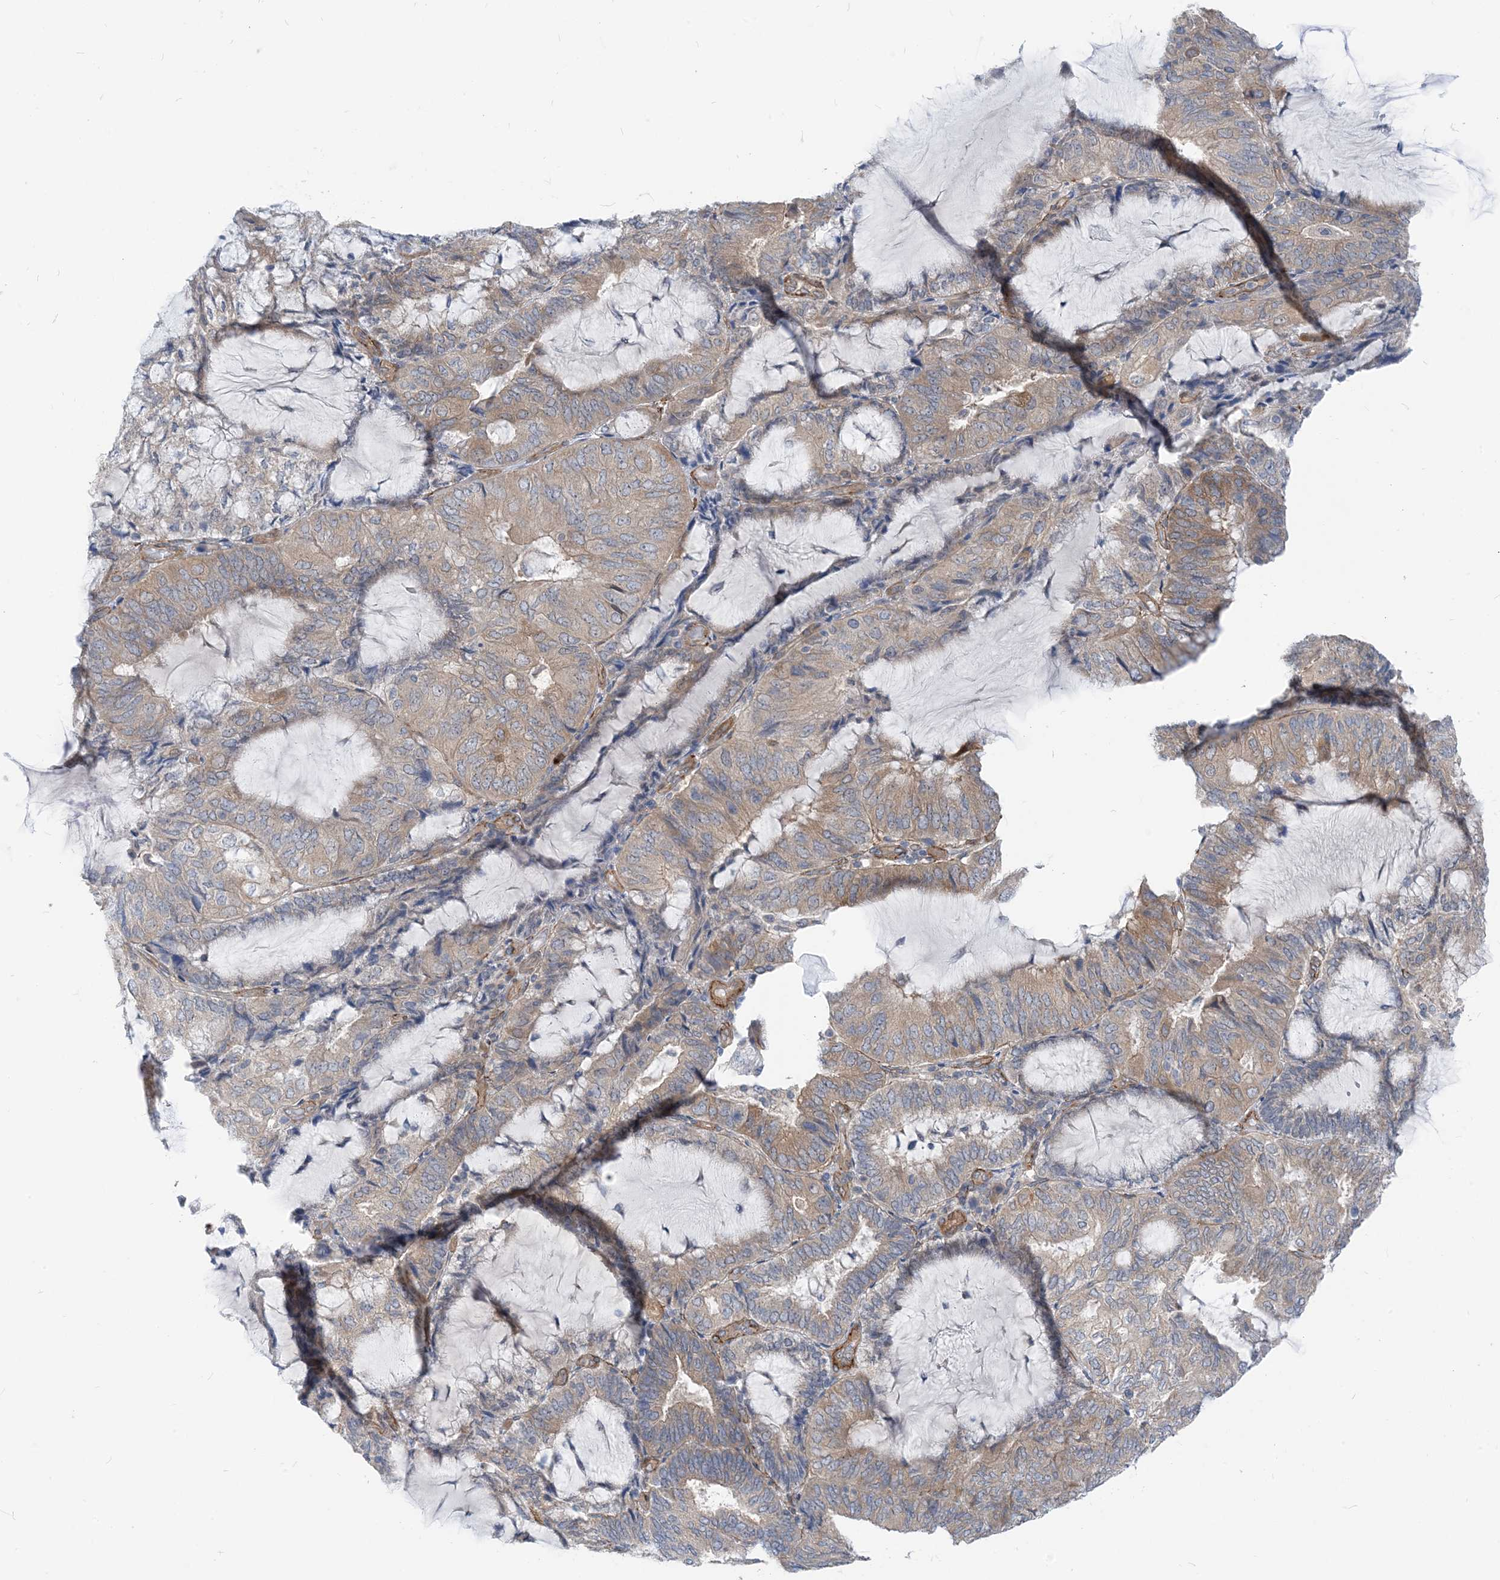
{"staining": {"intensity": "weak", "quantity": "25%-75%", "location": "cytoplasmic/membranous"}, "tissue": "endometrial cancer", "cell_type": "Tumor cells", "image_type": "cancer", "snomed": [{"axis": "morphology", "description": "Adenocarcinoma, NOS"}, {"axis": "topography", "description": "Endometrium"}], "caption": "Human endometrial cancer stained for a protein (brown) demonstrates weak cytoplasmic/membranous positive positivity in about 25%-75% of tumor cells.", "gene": "PLEKHA3", "patient": {"sex": "female", "age": 81}}